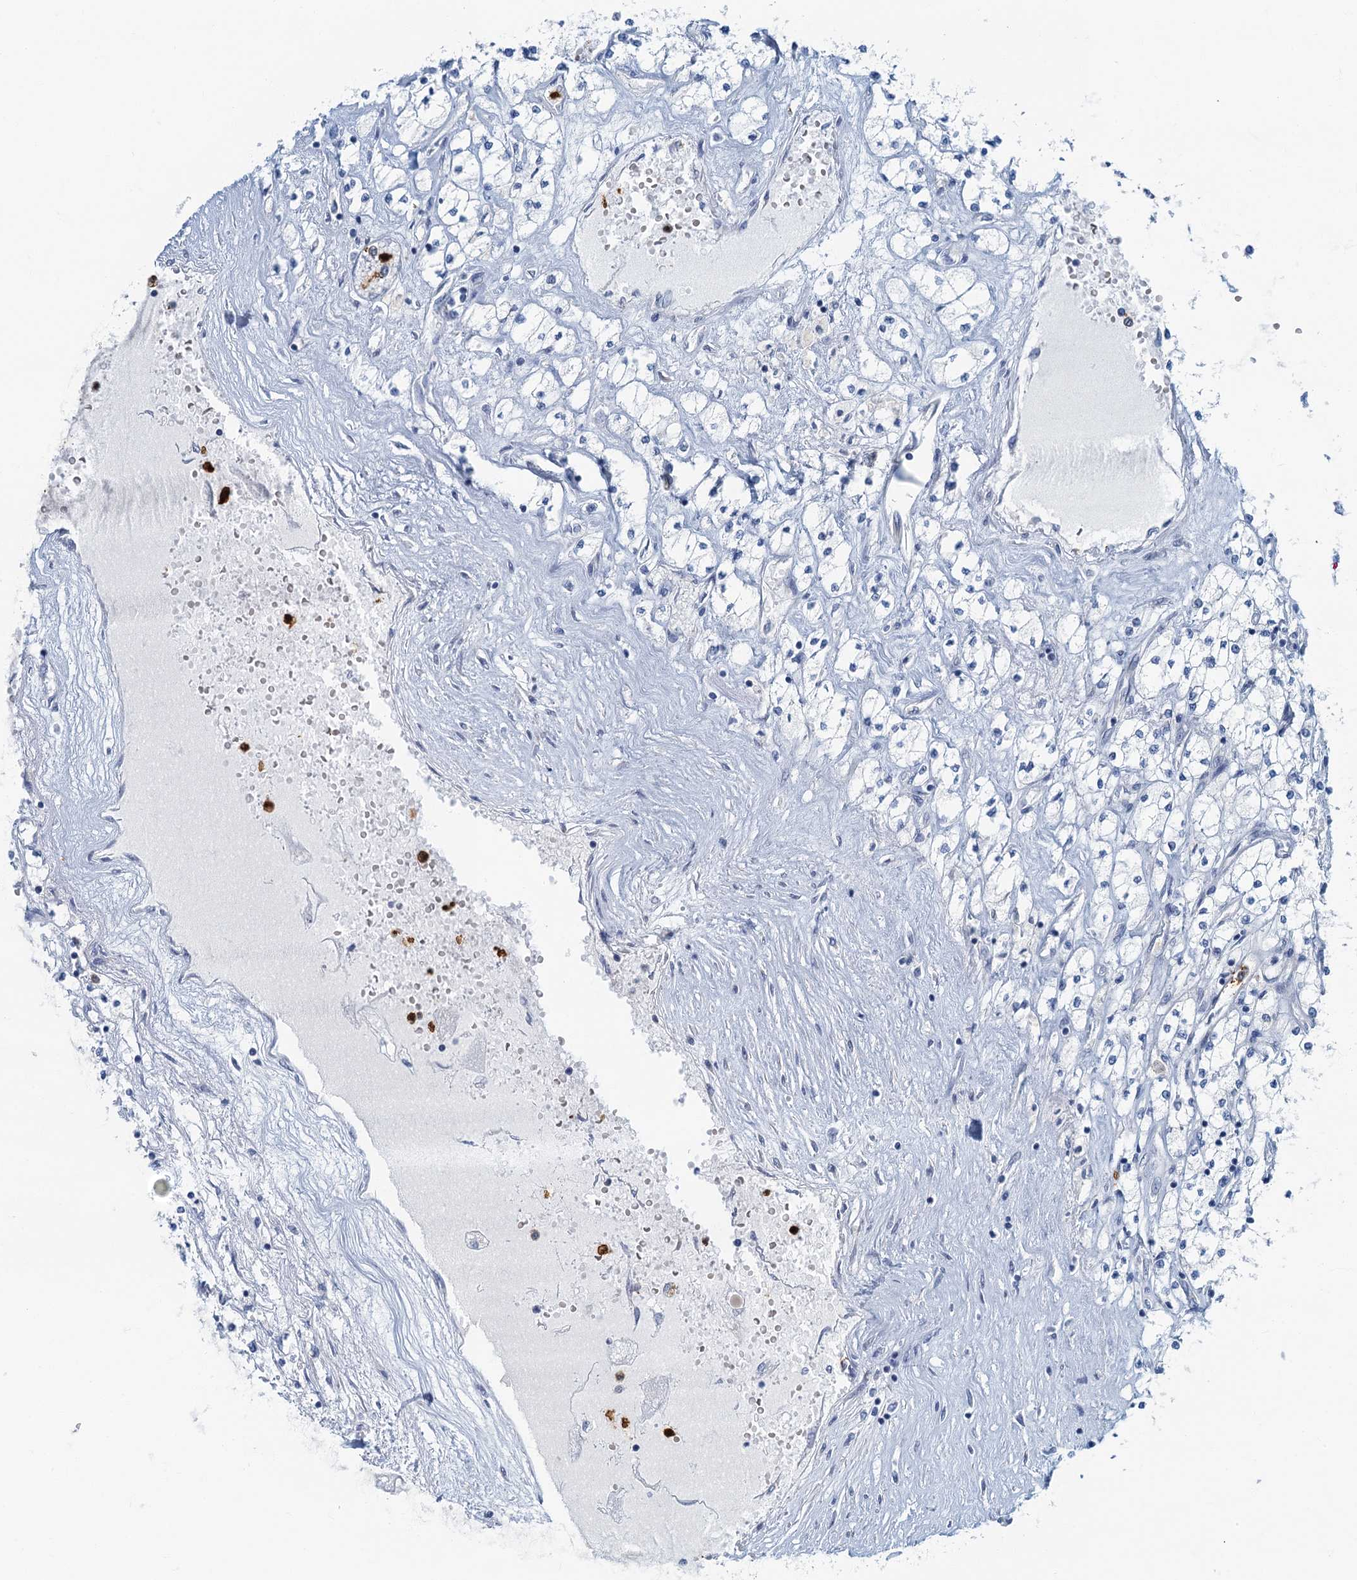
{"staining": {"intensity": "negative", "quantity": "none", "location": "none"}, "tissue": "renal cancer", "cell_type": "Tumor cells", "image_type": "cancer", "snomed": [{"axis": "morphology", "description": "Adenocarcinoma, NOS"}, {"axis": "topography", "description": "Kidney"}], "caption": "Immunohistochemical staining of adenocarcinoma (renal) exhibits no significant expression in tumor cells.", "gene": "ANKDD1A", "patient": {"sex": "male", "age": 80}}